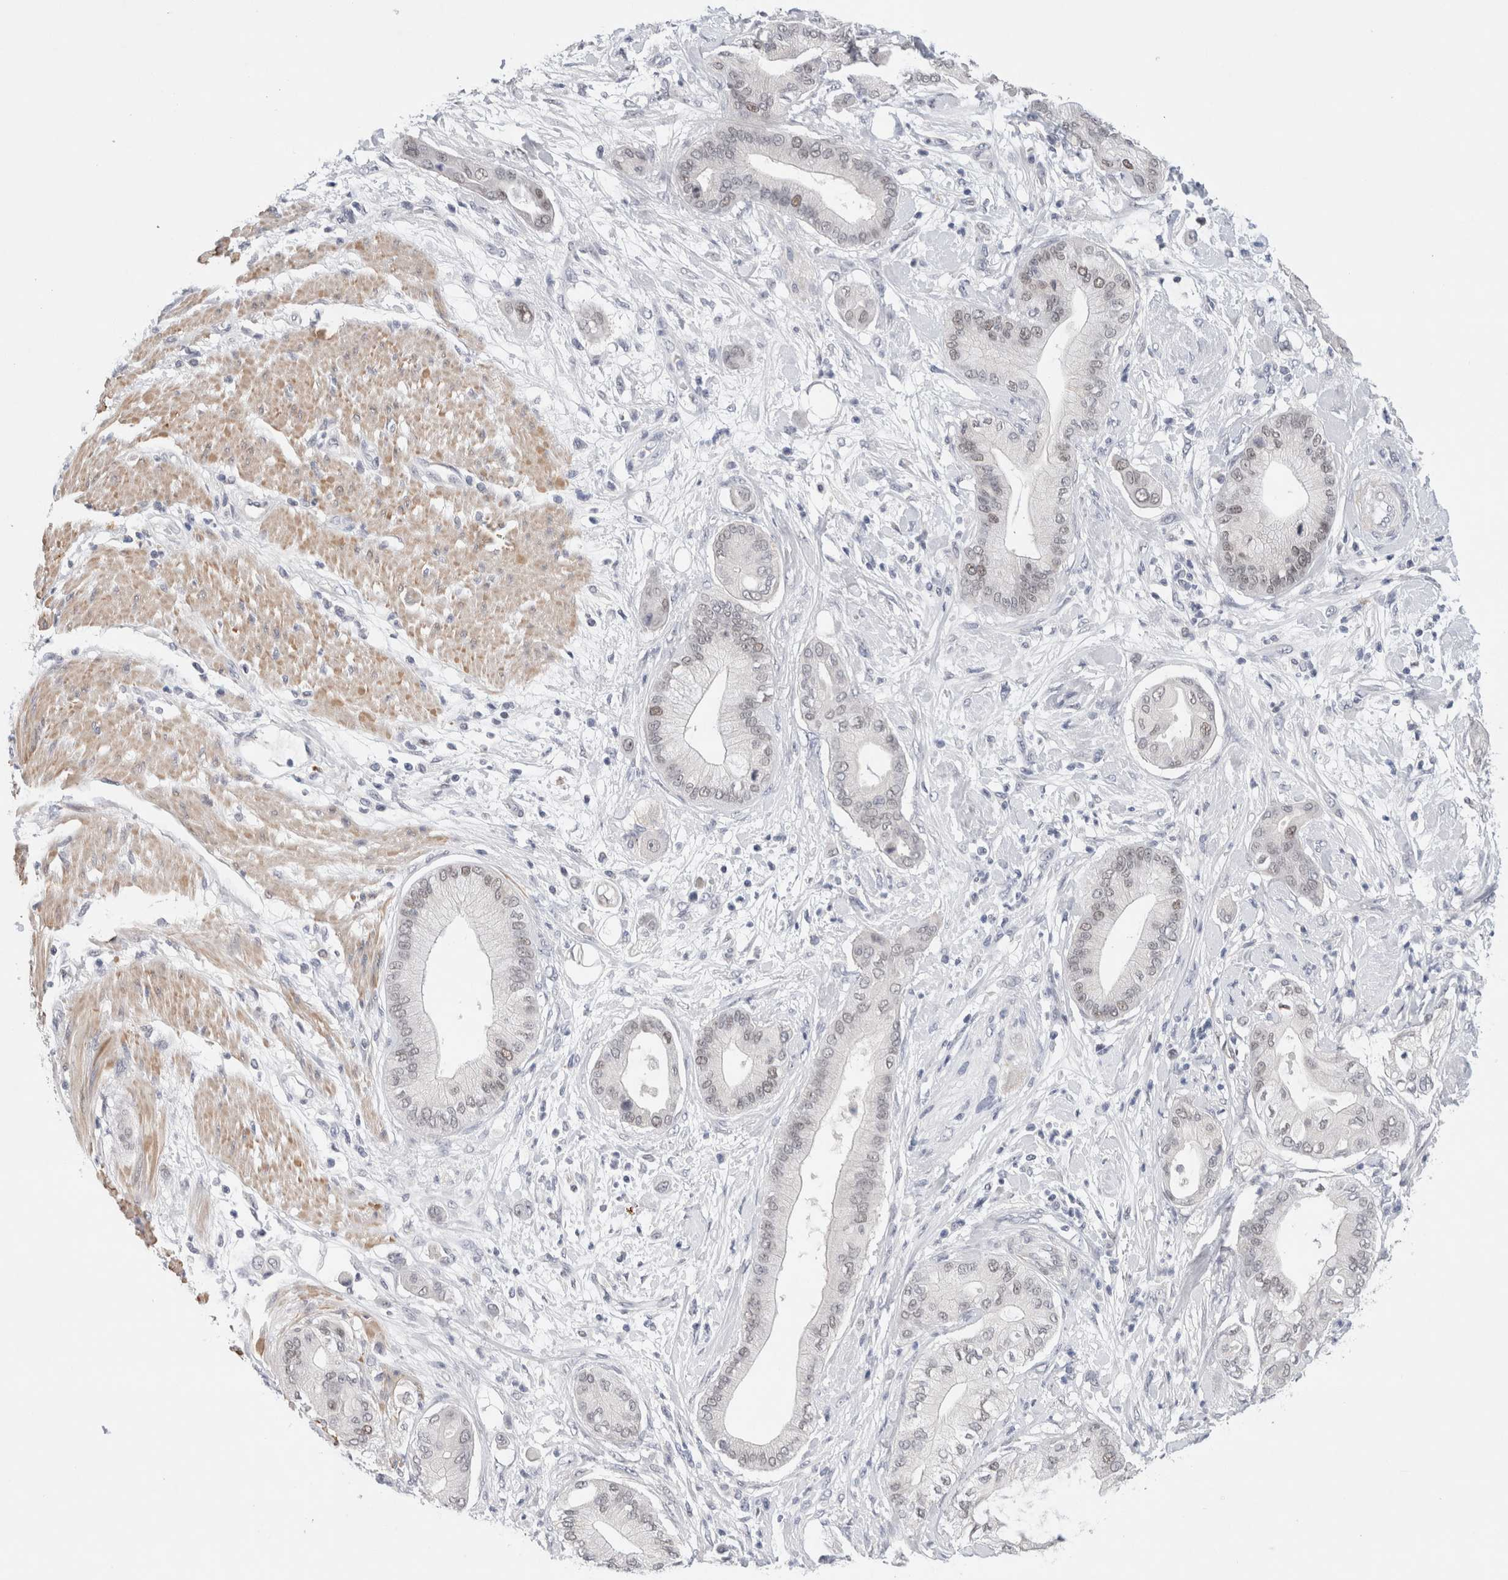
{"staining": {"intensity": "weak", "quantity": "<25%", "location": "nuclear"}, "tissue": "pancreatic cancer", "cell_type": "Tumor cells", "image_type": "cancer", "snomed": [{"axis": "morphology", "description": "Adenocarcinoma, NOS"}, {"axis": "morphology", "description": "Adenocarcinoma, metastatic, NOS"}, {"axis": "topography", "description": "Lymph node"}, {"axis": "topography", "description": "Pancreas"}, {"axis": "topography", "description": "Duodenum"}], "caption": "IHC of human pancreatic adenocarcinoma reveals no positivity in tumor cells.", "gene": "KNL1", "patient": {"sex": "female", "age": 64}}